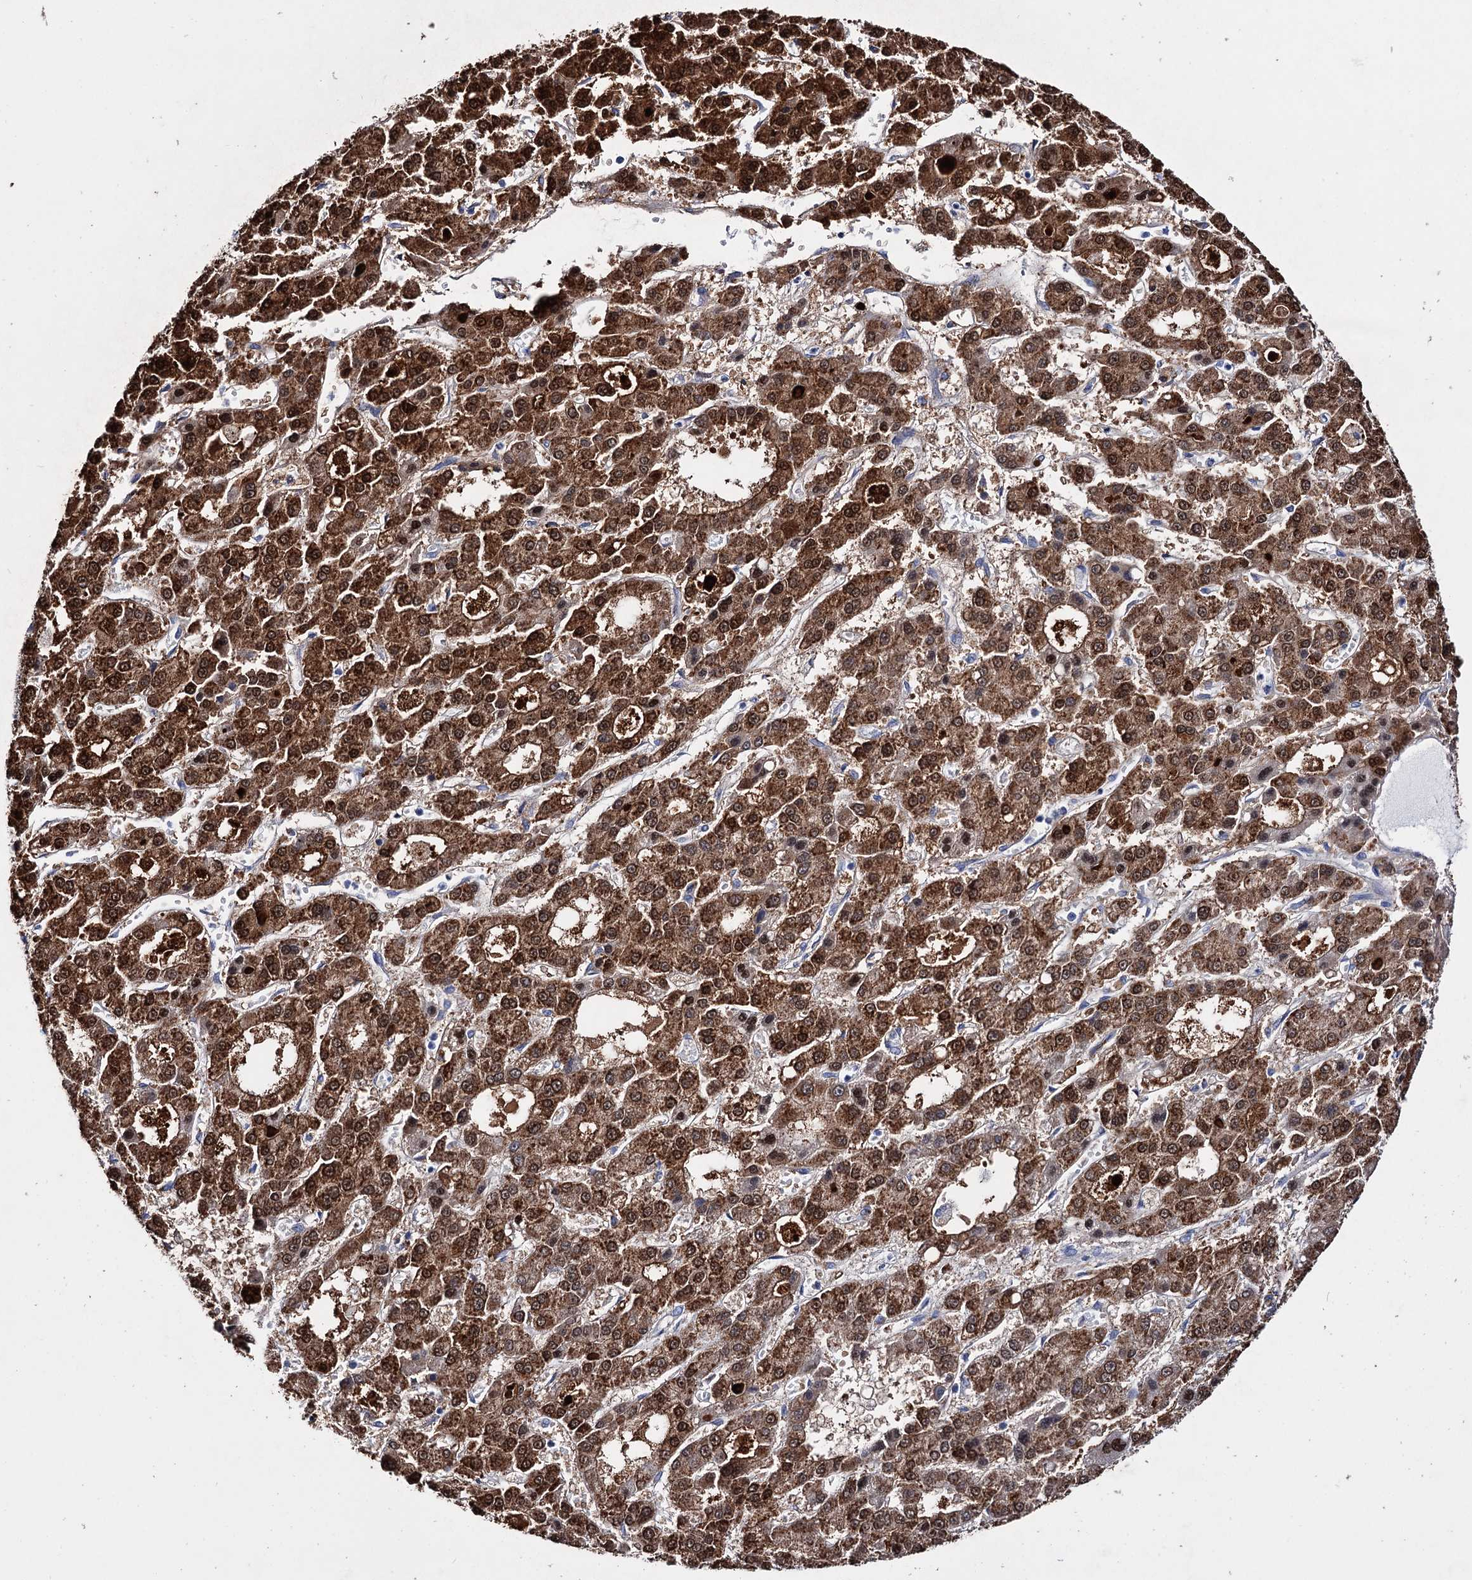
{"staining": {"intensity": "strong", "quantity": ">75%", "location": "cytoplasmic/membranous,nuclear"}, "tissue": "liver cancer", "cell_type": "Tumor cells", "image_type": "cancer", "snomed": [{"axis": "morphology", "description": "Carcinoma, Hepatocellular, NOS"}, {"axis": "topography", "description": "Liver"}], "caption": "The micrograph exhibits a brown stain indicating the presence of a protein in the cytoplasmic/membranous and nuclear of tumor cells in hepatocellular carcinoma (liver).", "gene": "LYZL4", "patient": {"sex": "male", "age": 70}}